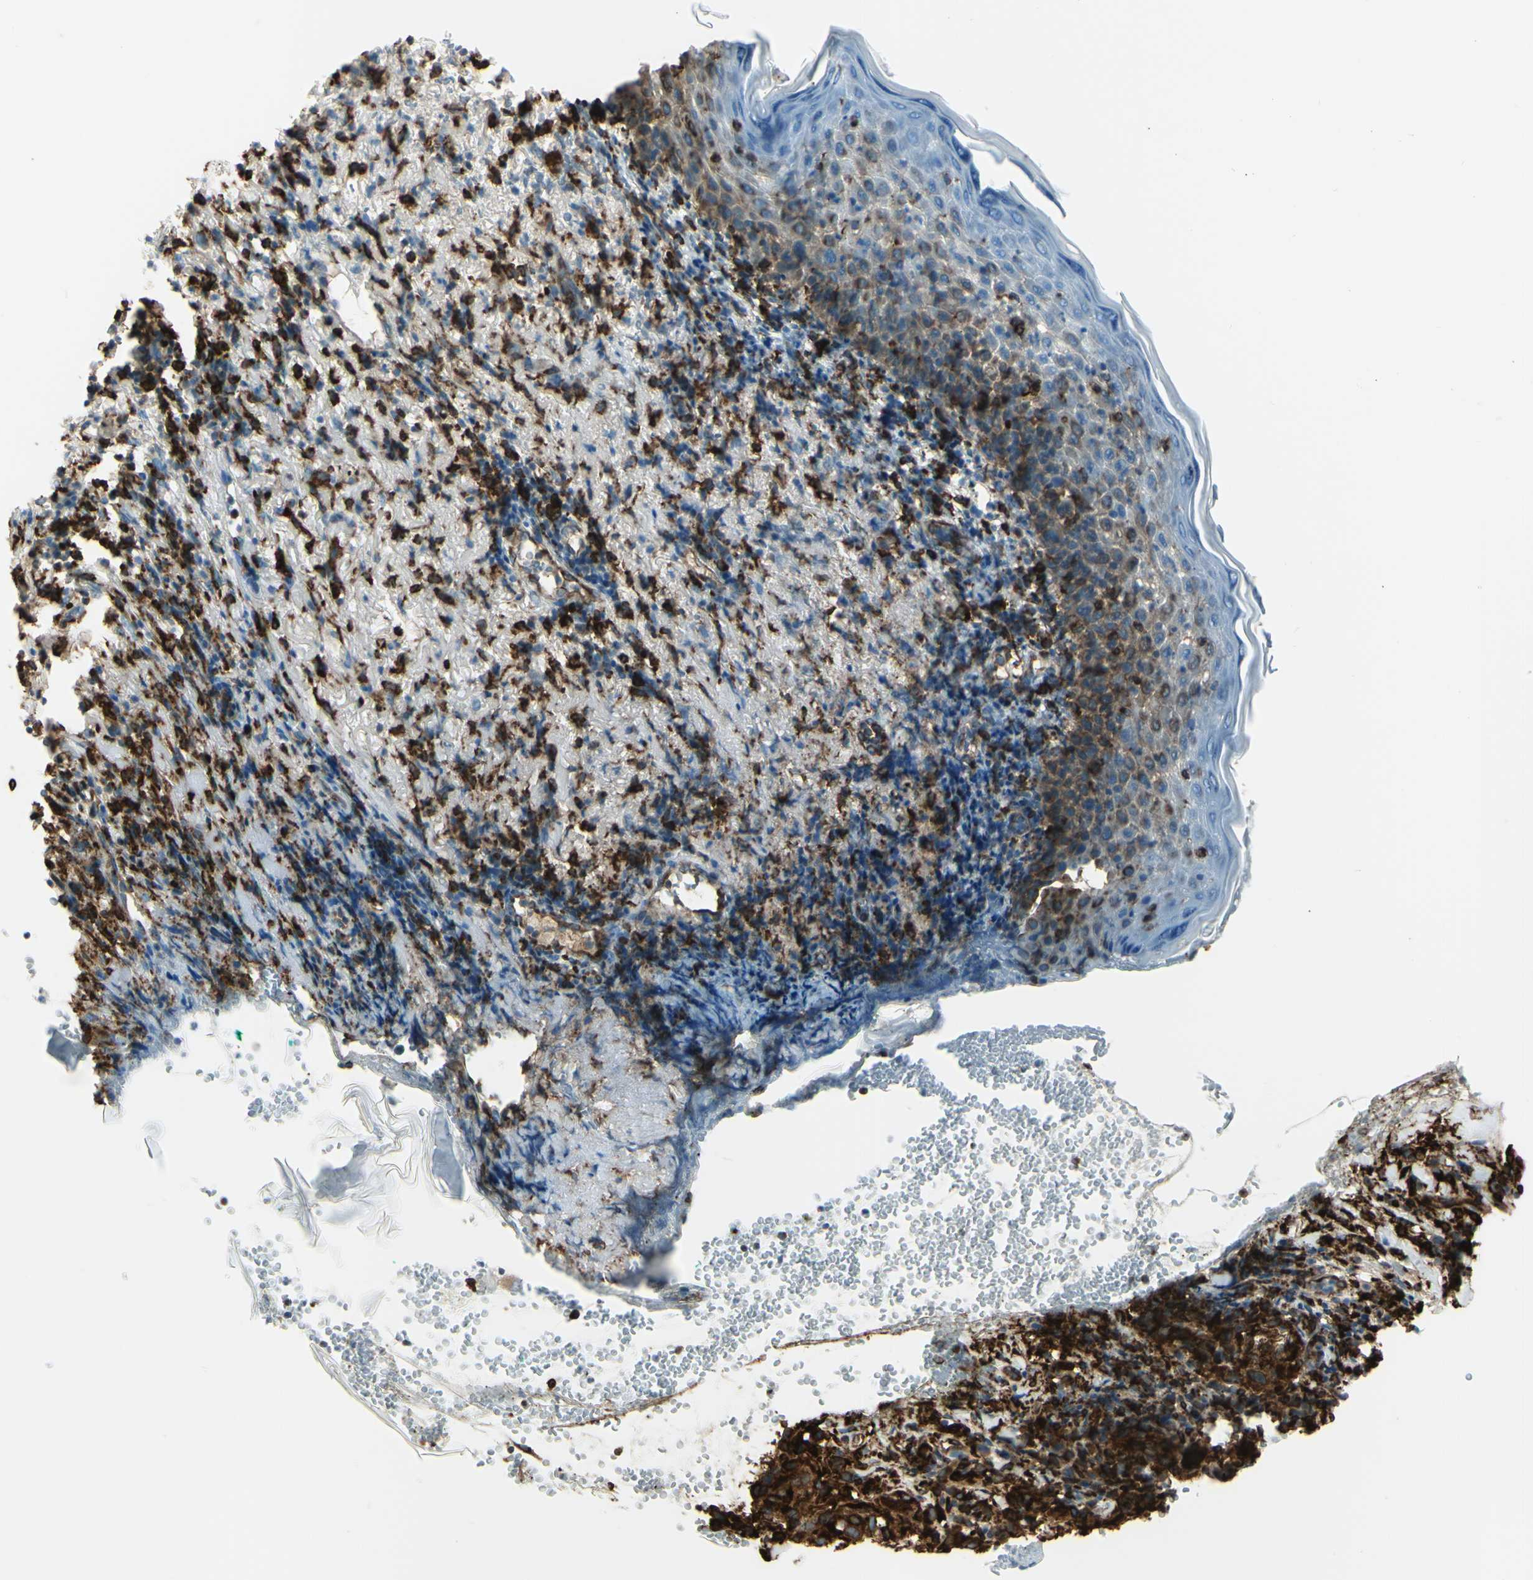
{"staining": {"intensity": "strong", "quantity": "<25%", "location": "cytoplasmic/membranous"}, "tissue": "melanoma", "cell_type": "Tumor cells", "image_type": "cancer", "snomed": [{"axis": "morphology", "description": "Necrosis, NOS"}, {"axis": "morphology", "description": "Malignant melanoma, NOS"}, {"axis": "topography", "description": "Skin"}], "caption": "A medium amount of strong cytoplasmic/membranous expression is seen in about <25% of tumor cells in melanoma tissue.", "gene": "CD74", "patient": {"sex": "female", "age": 87}}